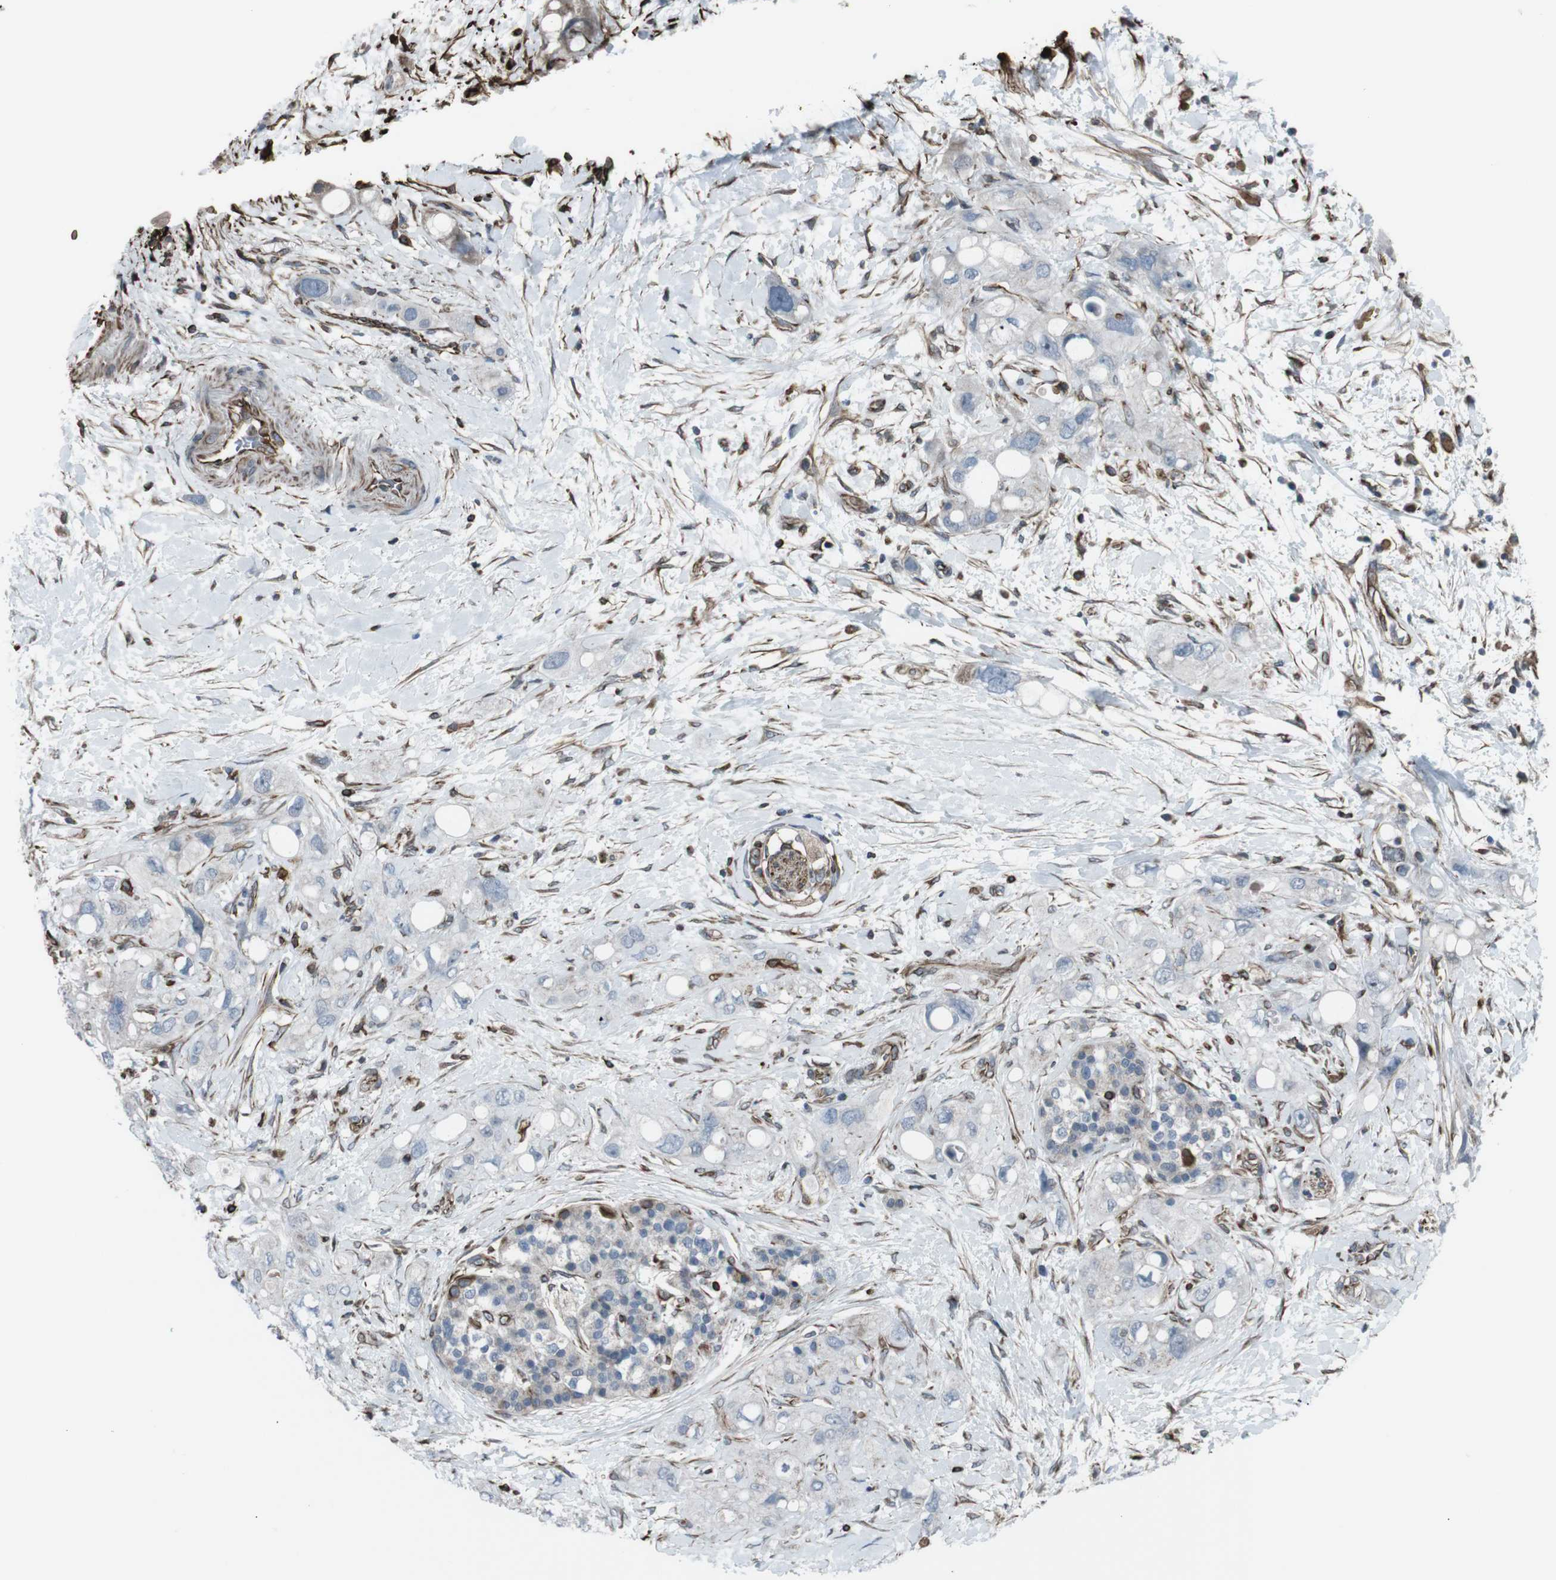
{"staining": {"intensity": "negative", "quantity": "none", "location": "none"}, "tissue": "pancreatic cancer", "cell_type": "Tumor cells", "image_type": "cancer", "snomed": [{"axis": "morphology", "description": "Adenocarcinoma, NOS"}, {"axis": "topography", "description": "Pancreas"}], "caption": "The image displays no significant staining in tumor cells of pancreatic adenocarcinoma.", "gene": "TMEM141", "patient": {"sex": "female", "age": 56}}